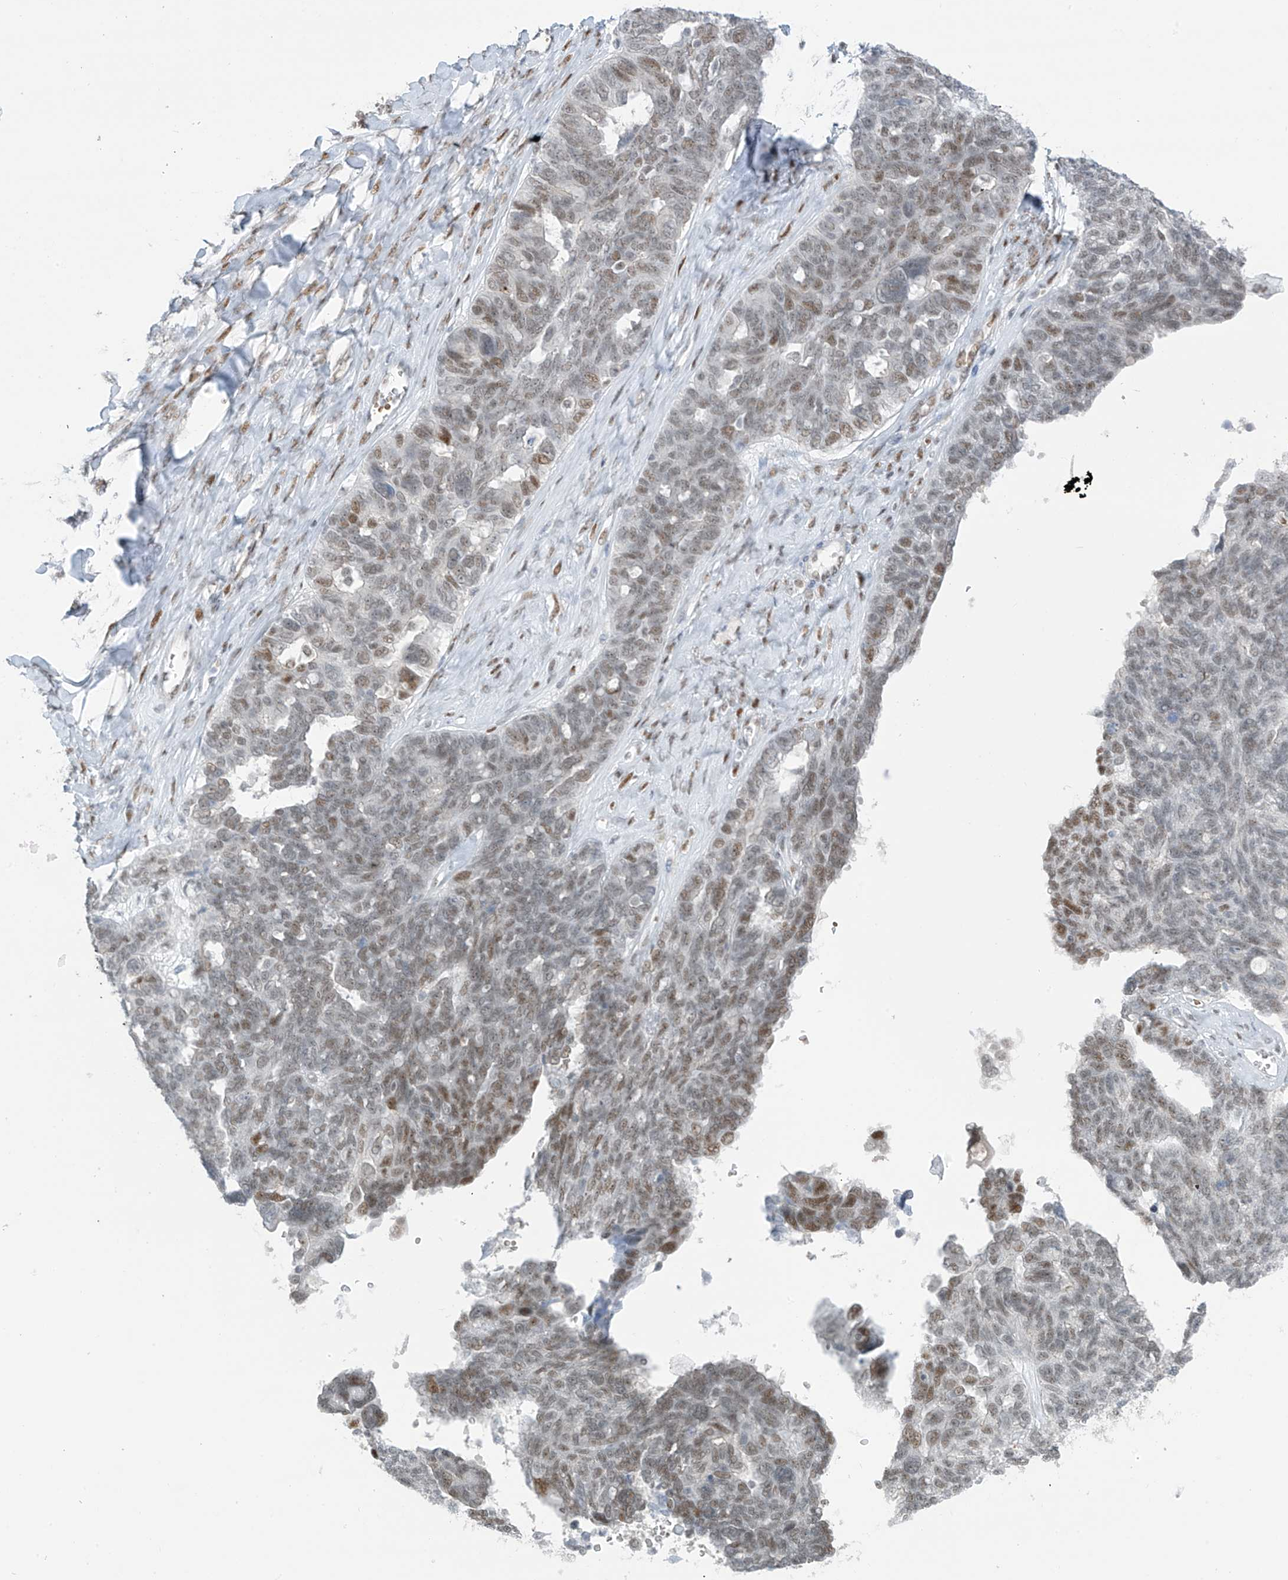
{"staining": {"intensity": "moderate", "quantity": "<25%", "location": "nuclear"}, "tissue": "ovarian cancer", "cell_type": "Tumor cells", "image_type": "cancer", "snomed": [{"axis": "morphology", "description": "Cystadenocarcinoma, serous, NOS"}, {"axis": "topography", "description": "Ovary"}], "caption": "Protein expression analysis of ovarian cancer shows moderate nuclear expression in about <25% of tumor cells.", "gene": "ZCWPW2", "patient": {"sex": "female", "age": 79}}